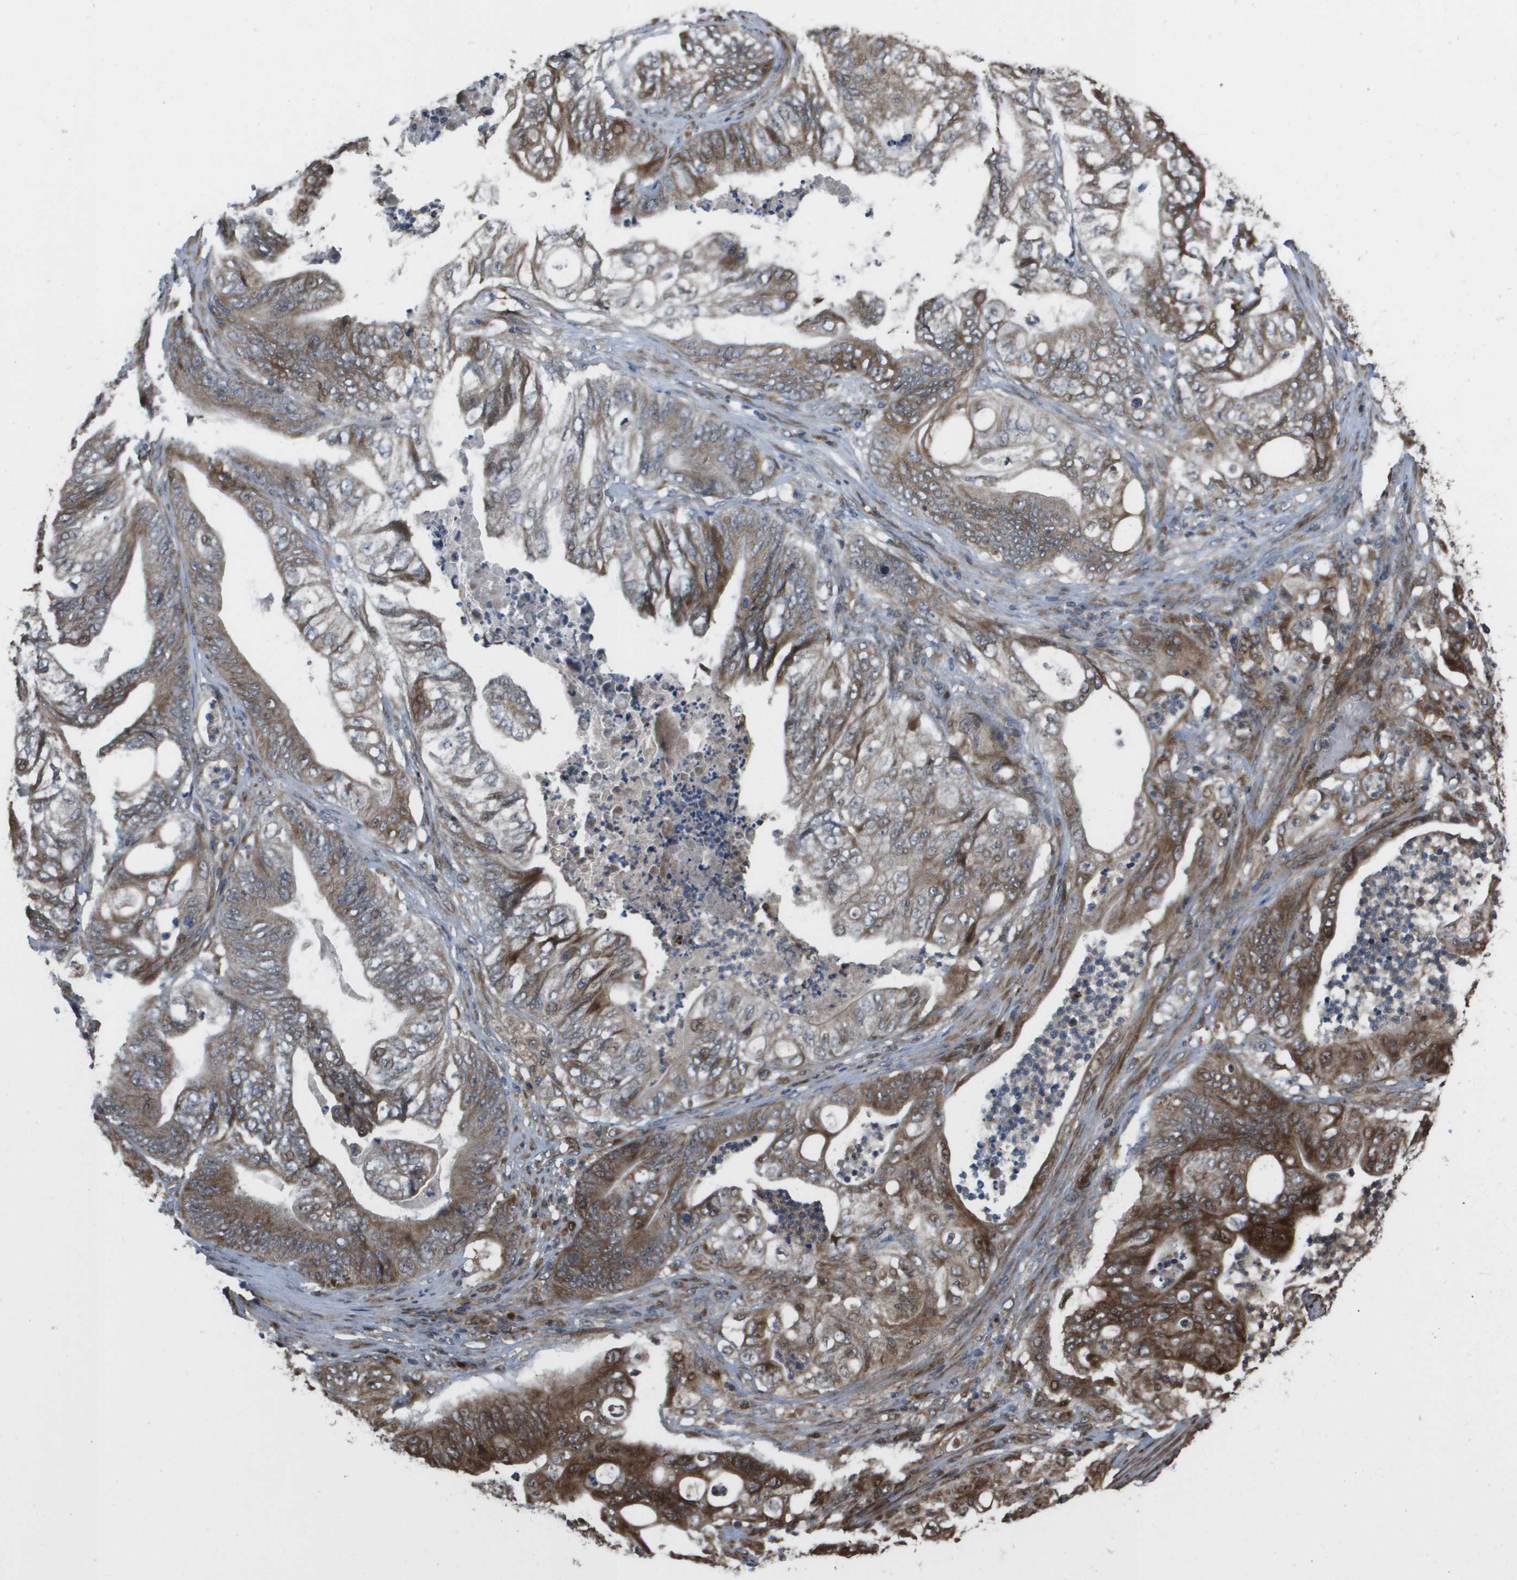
{"staining": {"intensity": "moderate", "quantity": ">75%", "location": "cytoplasmic/membranous"}, "tissue": "stomach cancer", "cell_type": "Tumor cells", "image_type": "cancer", "snomed": [{"axis": "morphology", "description": "Adenocarcinoma, NOS"}, {"axis": "topography", "description": "Stomach"}], "caption": "The immunohistochemical stain shows moderate cytoplasmic/membranous staining in tumor cells of adenocarcinoma (stomach) tissue. (Stains: DAB in brown, nuclei in blue, Microscopy: brightfield microscopy at high magnification).", "gene": "AXIN2", "patient": {"sex": "female", "age": 73}}